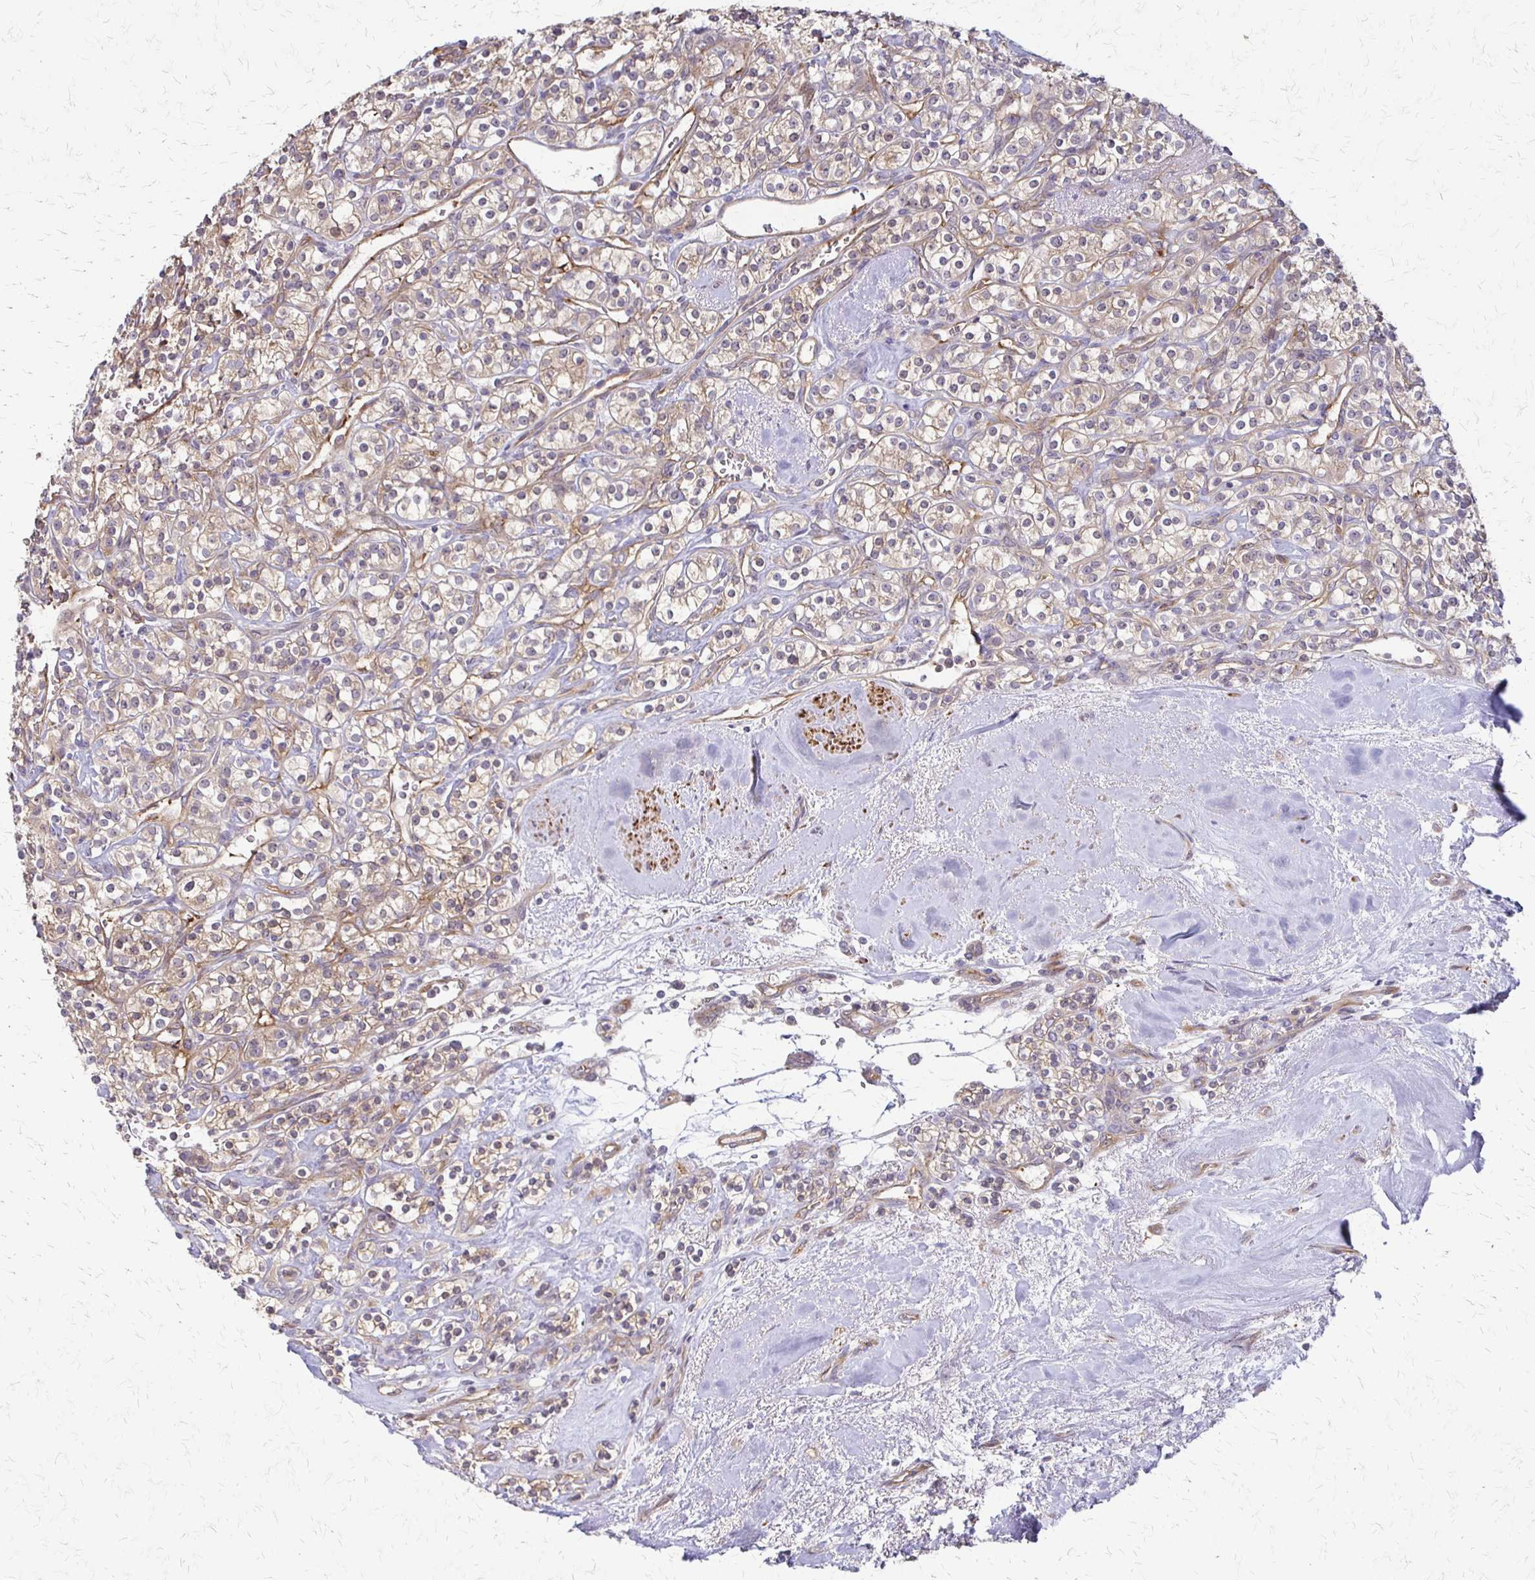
{"staining": {"intensity": "weak", "quantity": "25%-75%", "location": "cytoplasmic/membranous"}, "tissue": "renal cancer", "cell_type": "Tumor cells", "image_type": "cancer", "snomed": [{"axis": "morphology", "description": "Adenocarcinoma, NOS"}, {"axis": "topography", "description": "Kidney"}], "caption": "A brown stain labels weak cytoplasmic/membranous staining of a protein in renal cancer tumor cells.", "gene": "CFL2", "patient": {"sex": "male", "age": 77}}